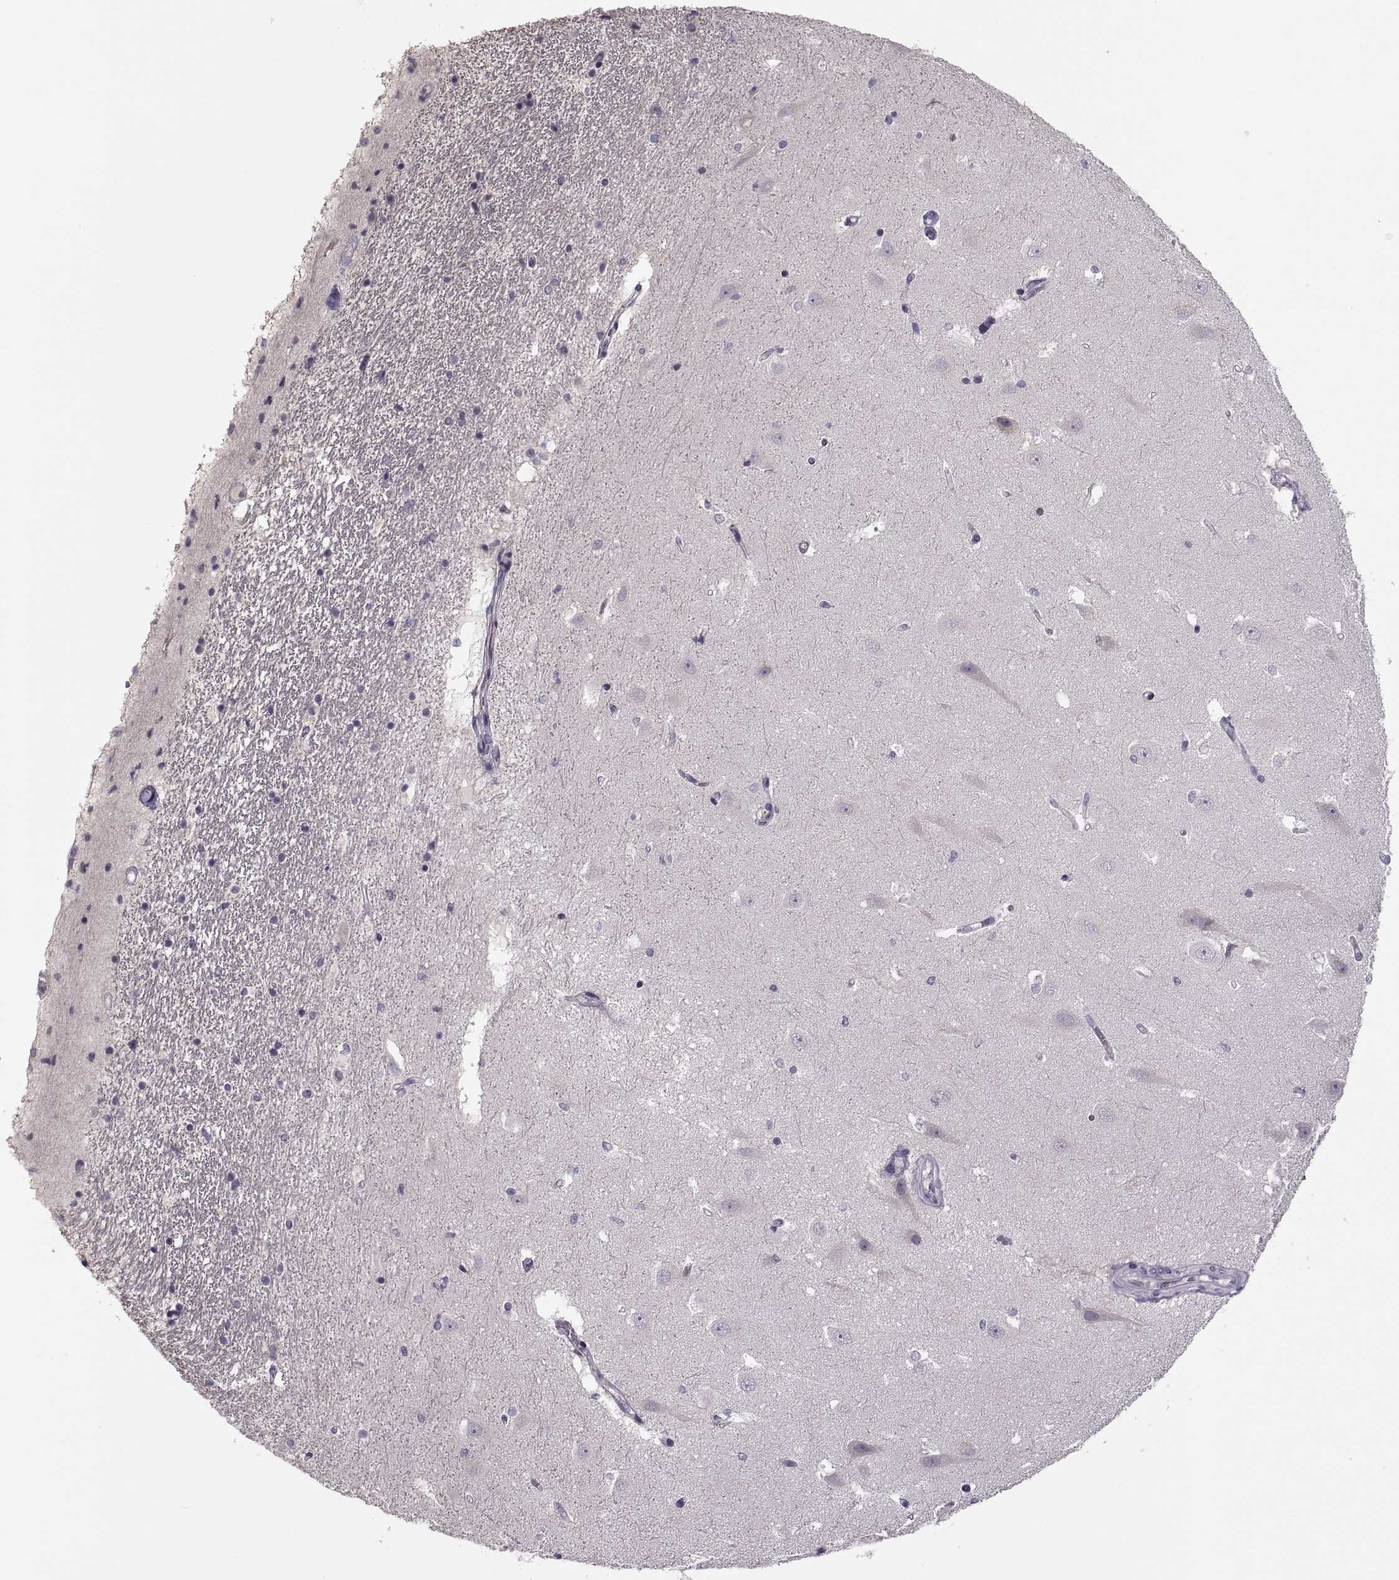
{"staining": {"intensity": "negative", "quantity": "none", "location": "none"}, "tissue": "hippocampus", "cell_type": "Glial cells", "image_type": "normal", "snomed": [{"axis": "morphology", "description": "Normal tissue, NOS"}, {"axis": "topography", "description": "Hippocampus"}], "caption": "Immunohistochemical staining of normal human hippocampus shows no significant positivity in glial cells. (DAB IHC, high magnification).", "gene": "CACNA1F", "patient": {"sex": "male", "age": 44}}